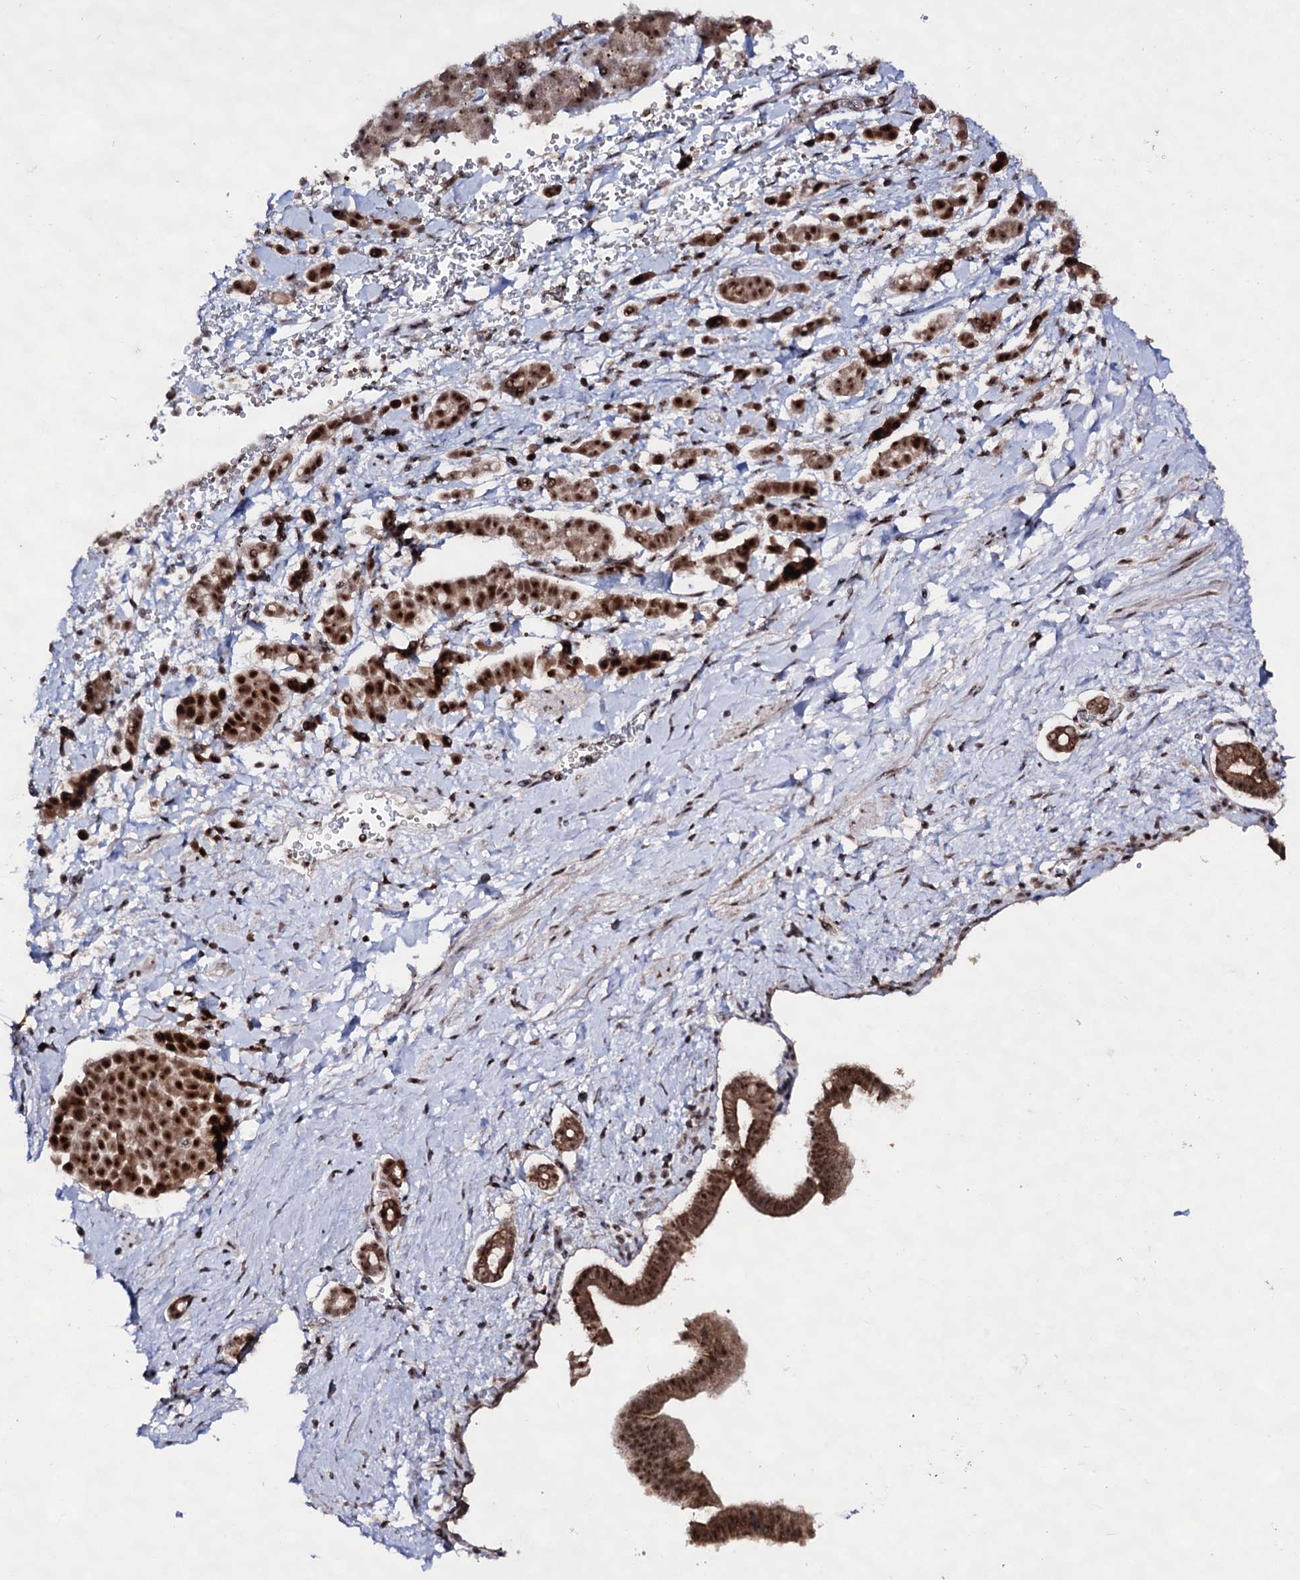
{"staining": {"intensity": "strong", "quantity": ">75%", "location": "cytoplasmic/membranous,nuclear"}, "tissue": "pancreatic cancer", "cell_type": "Tumor cells", "image_type": "cancer", "snomed": [{"axis": "morphology", "description": "Normal tissue, NOS"}, {"axis": "morphology", "description": "Adenocarcinoma, NOS"}, {"axis": "topography", "description": "Pancreas"}], "caption": "Pancreatic adenocarcinoma stained with DAB (3,3'-diaminobenzidine) immunohistochemistry (IHC) shows high levels of strong cytoplasmic/membranous and nuclear expression in approximately >75% of tumor cells.", "gene": "EXOSC10", "patient": {"sex": "female", "age": 64}}